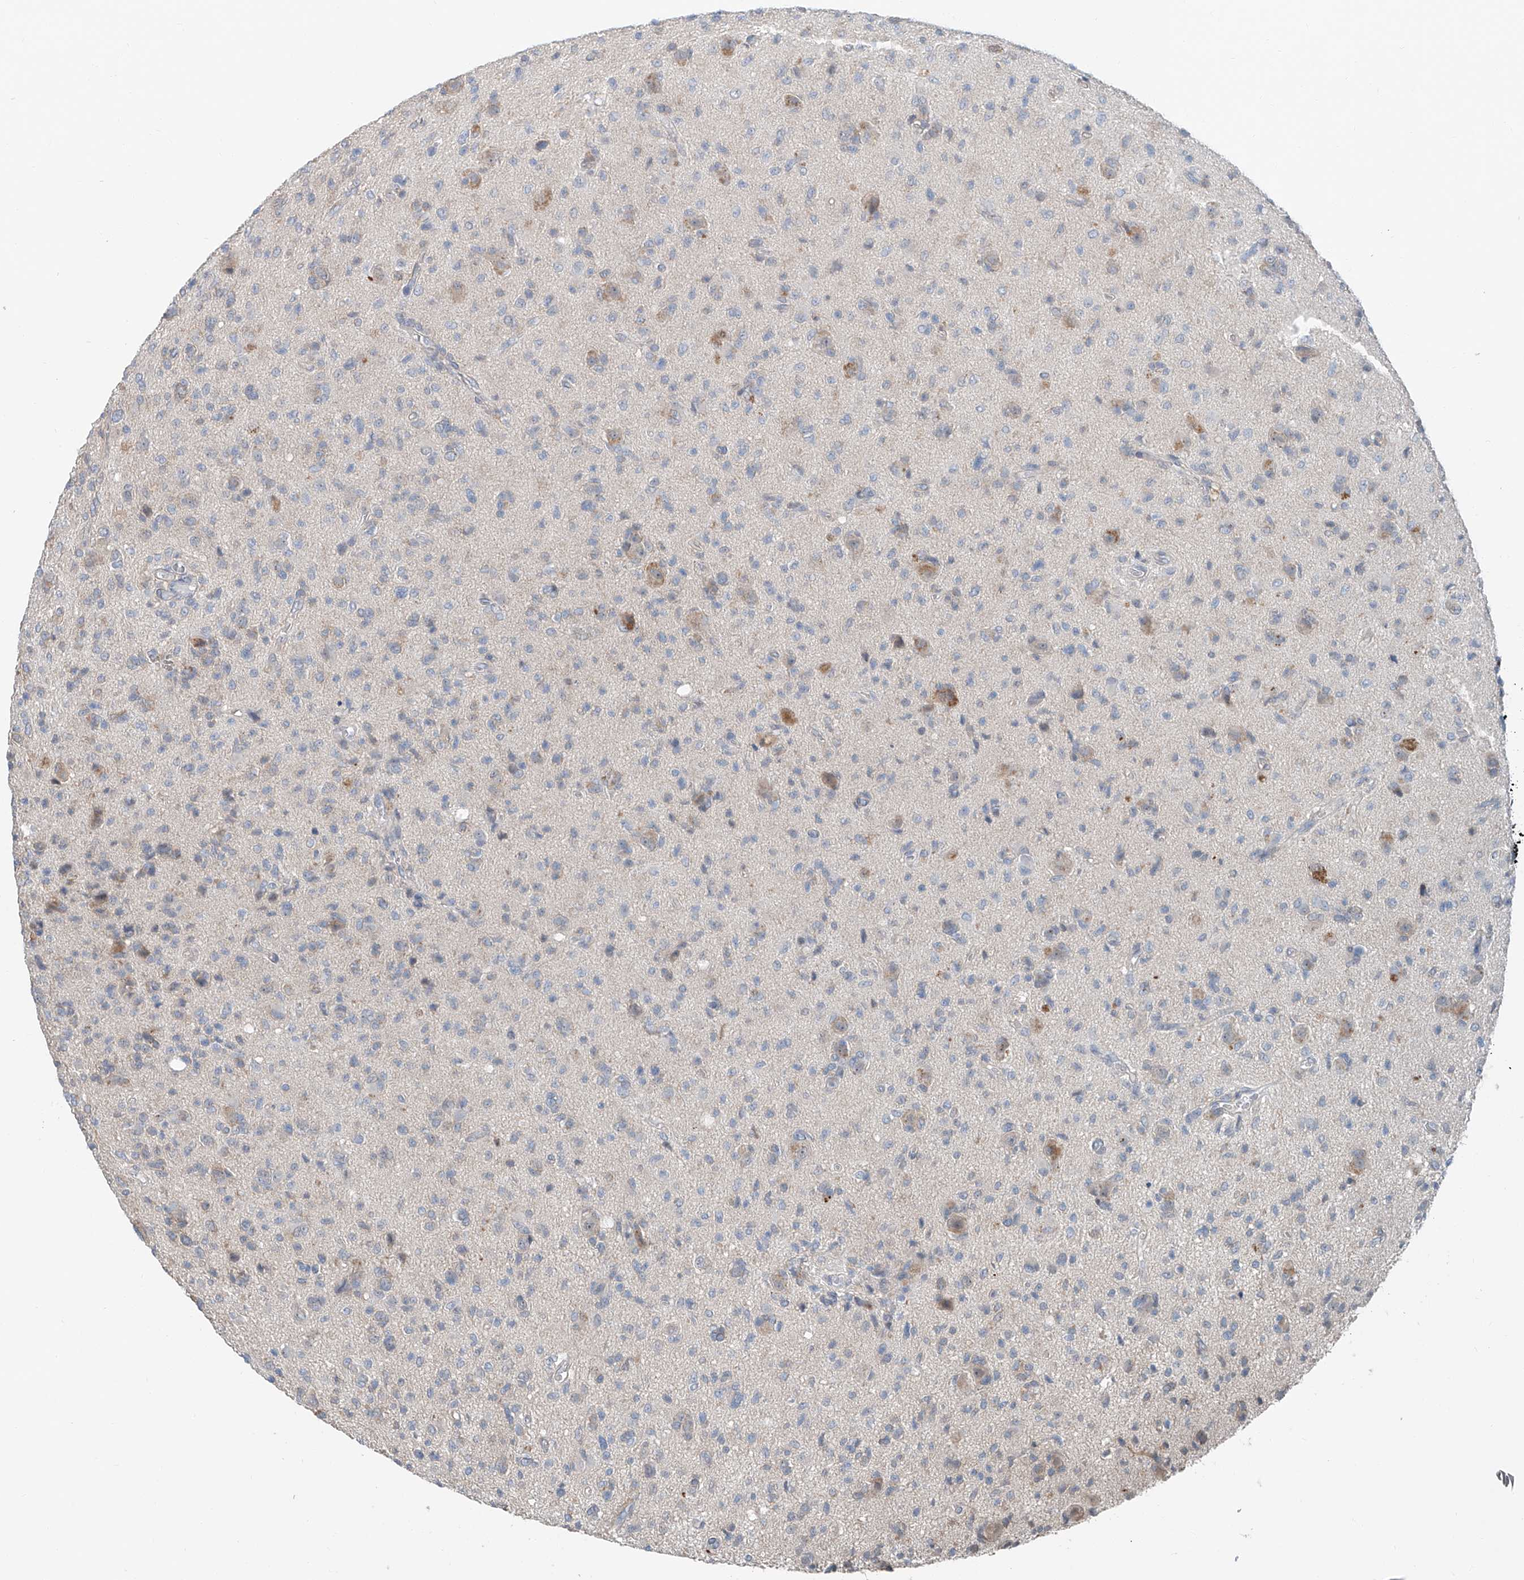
{"staining": {"intensity": "negative", "quantity": "none", "location": "none"}, "tissue": "glioma", "cell_type": "Tumor cells", "image_type": "cancer", "snomed": [{"axis": "morphology", "description": "Glioma, malignant, High grade"}, {"axis": "topography", "description": "Brain"}], "caption": "High power microscopy photomicrograph of an IHC histopathology image of high-grade glioma (malignant), revealing no significant staining in tumor cells. The staining is performed using DAB brown chromogen with nuclei counter-stained in using hematoxylin.", "gene": "KCNK10", "patient": {"sex": "female", "age": 57}}